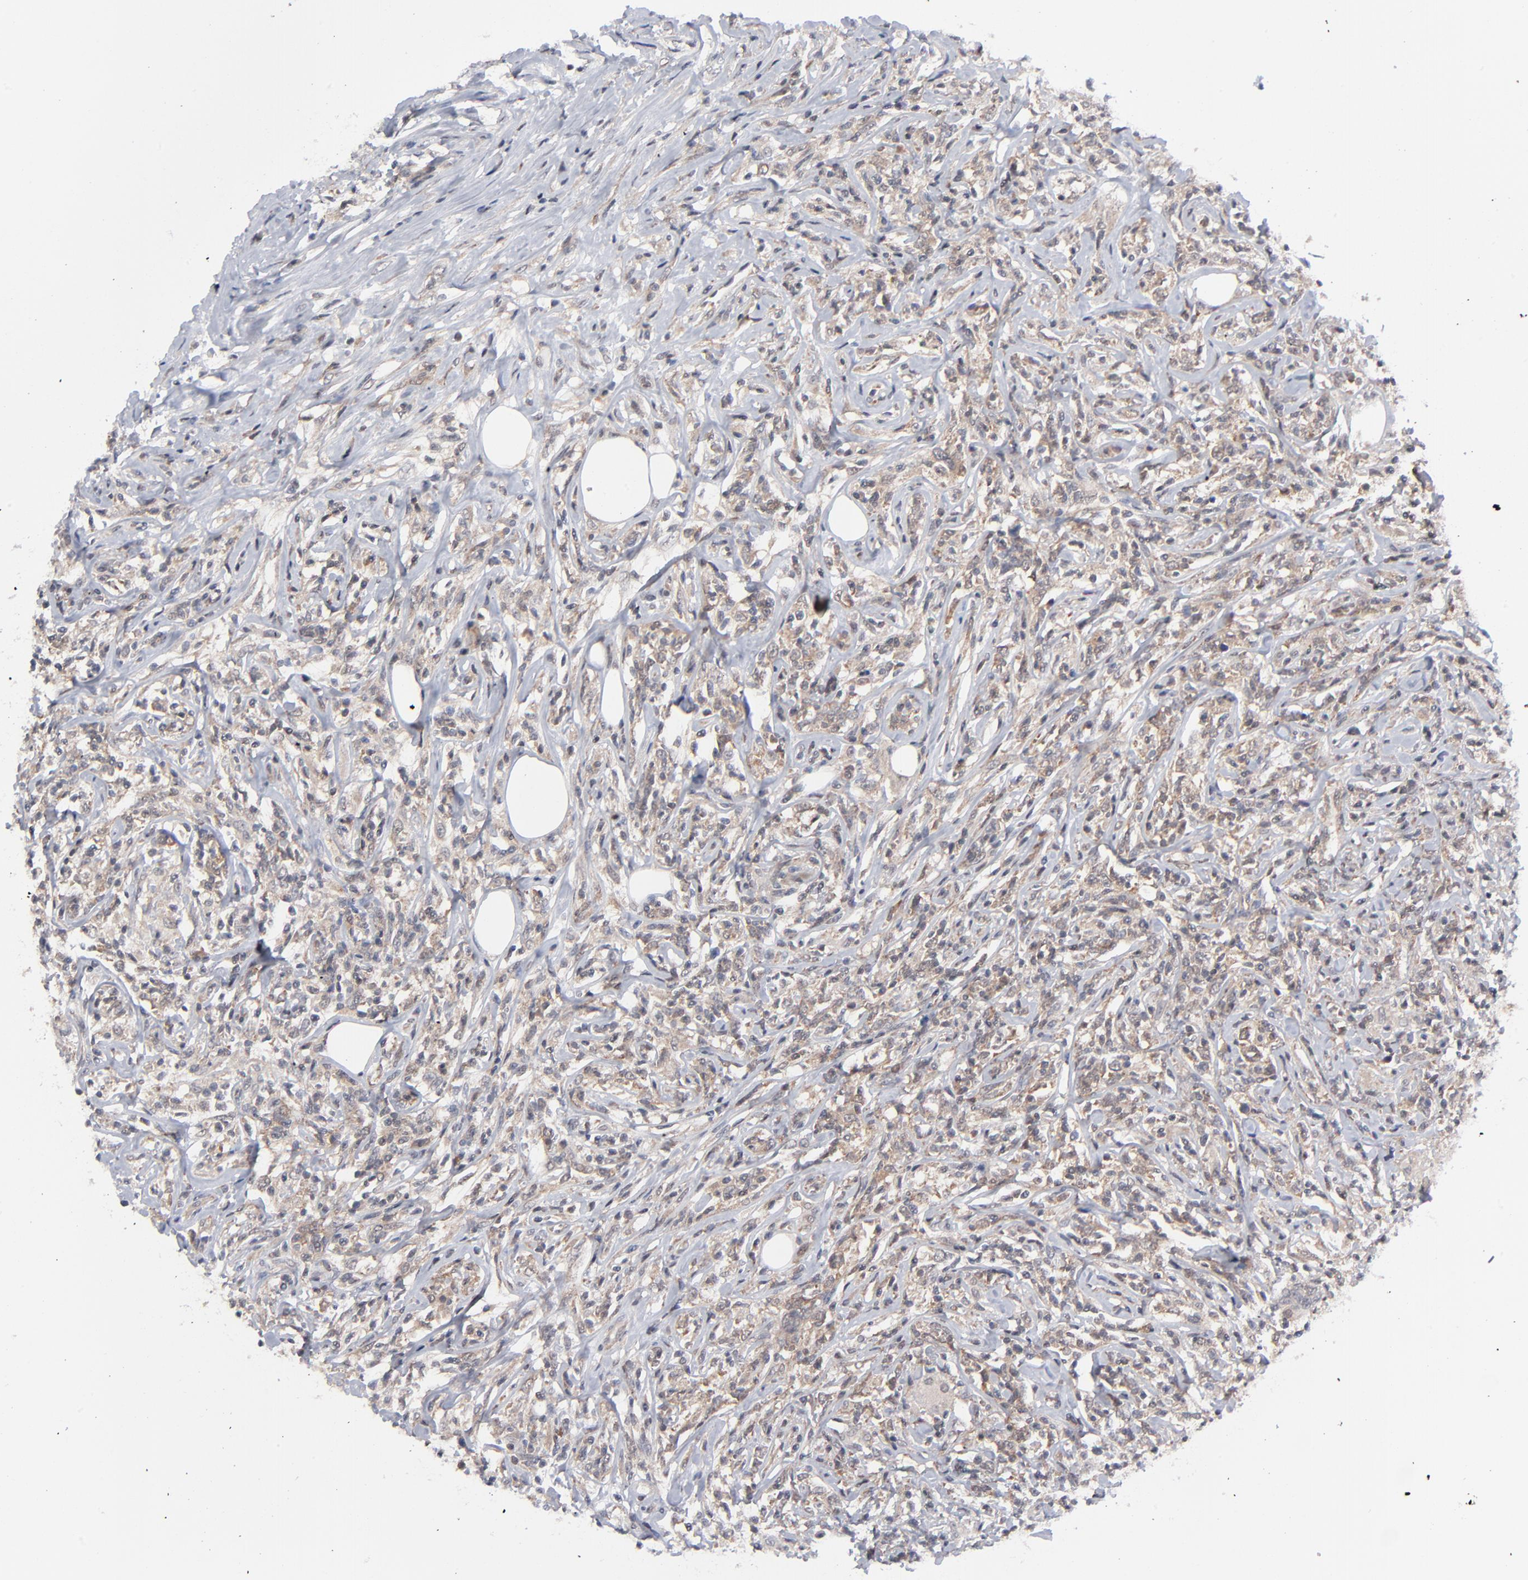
{"staining": {"intensity": "weak", "quantity": ">75%", "location": "cytoplasmic/membranous"}, "tissue": "lymphoma", "cell_type": "Tumor cells", "image_type": "cancer", "snomed": [{"axis": "morphology", "description": "Malignant lymphoma, non-Hodgkin's type, High grade"}, {"axis": "topography", "description": "Lymph node"}], "caption": "Protein expression analysis of human malignant lymphoma, non-Hodgkin's type (high-grade) reveals weak cytoplasmic/membranous positivity in about >75% of tumor cells.", "gene": "RPS6KB1", "patient": {"sex": "female", "age": 84}}